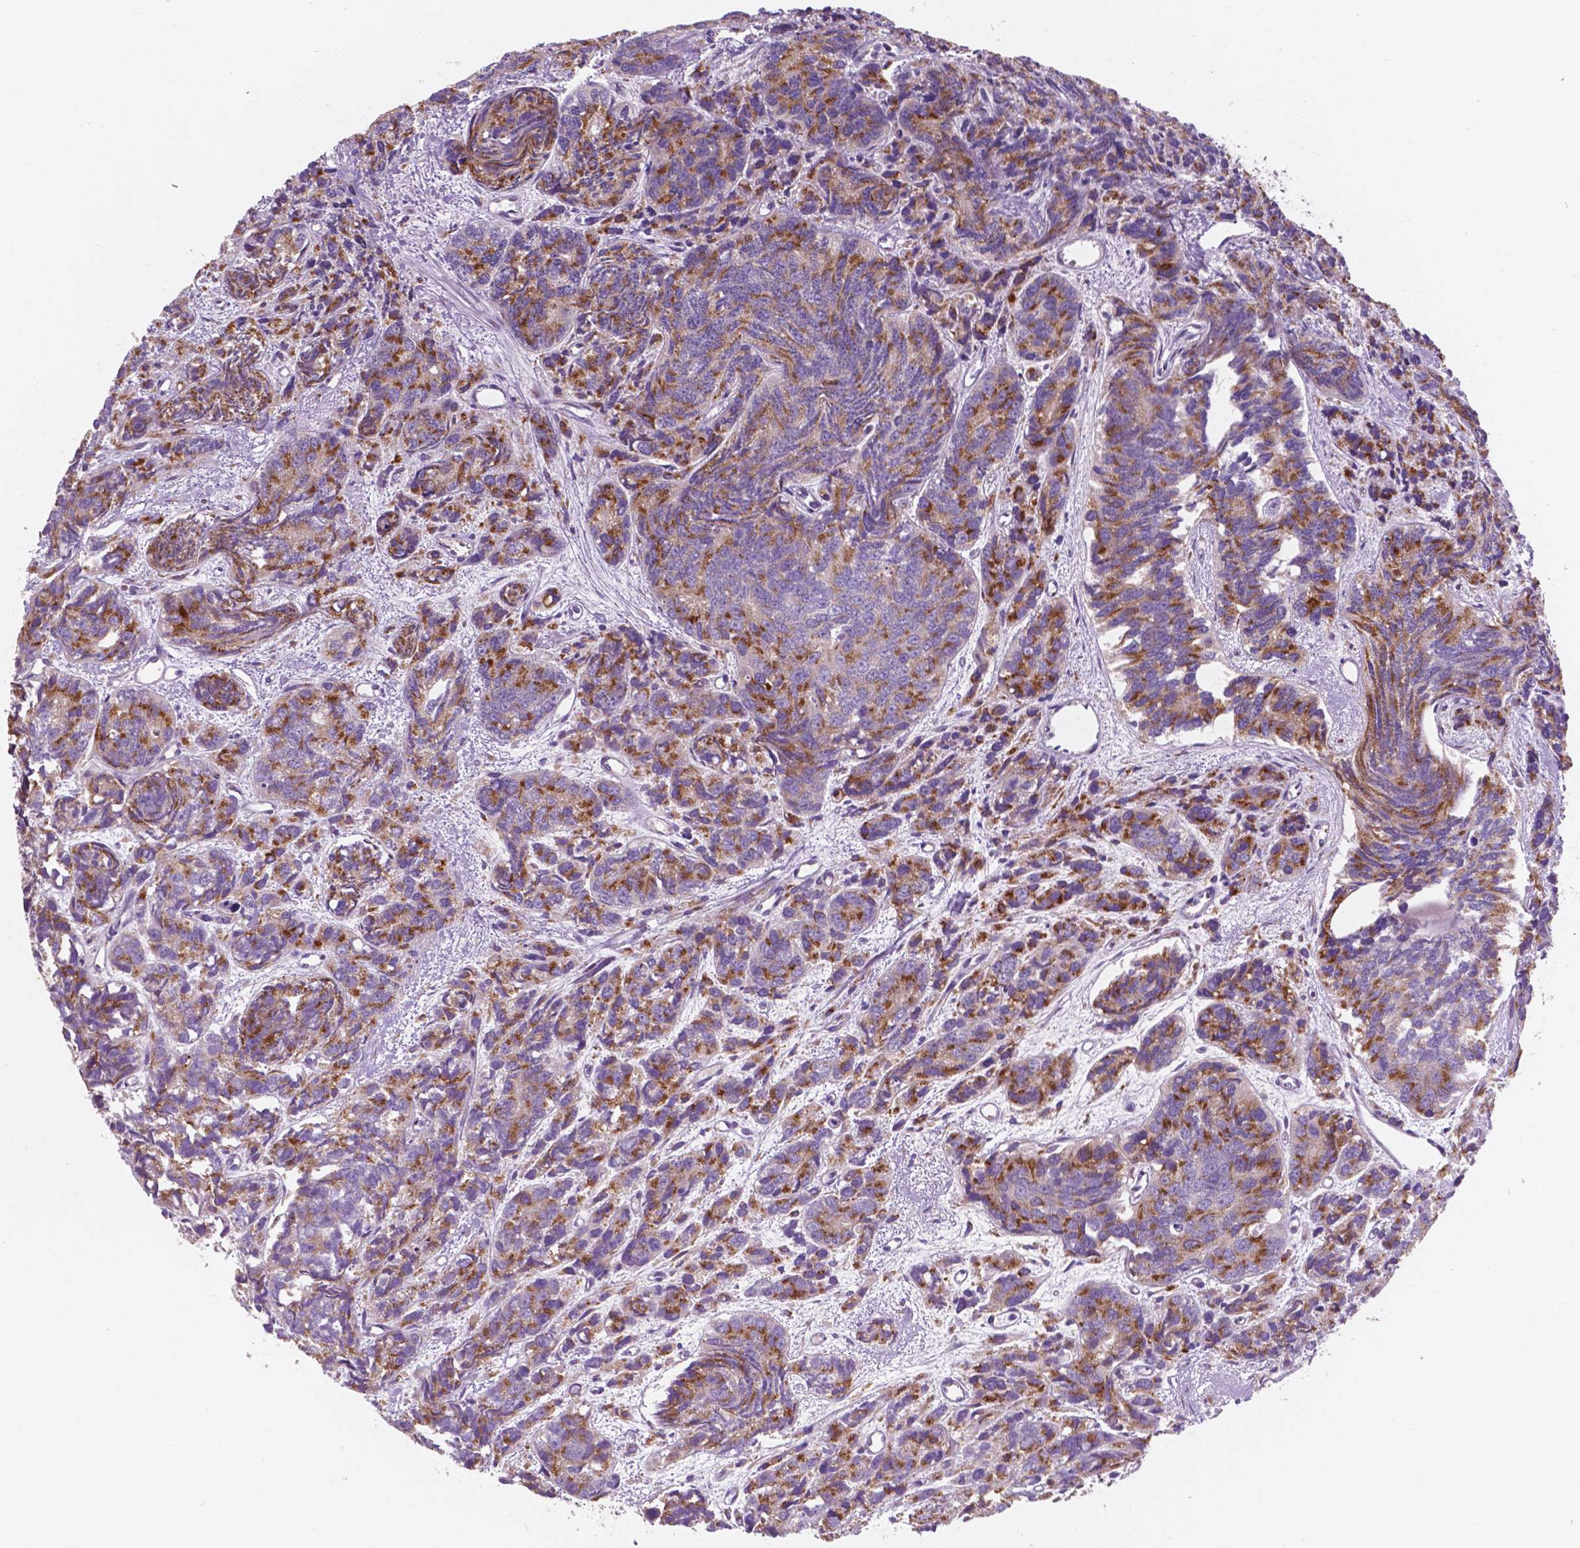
{"staining": {"intensity": "strong", "quantity": ">75%", "location": "cytoplasmic/membranous"}, "tissue": "prostate cancer", "cell_type": "Tumor cells", "image_type": "cancer", "snomed": [{"axis": "morphology", "description": "Adenocarcinoma, High grade"}, {"axis": "topography", "description": "Prostate"}], "caption": "DAB immunohistochemical staining of human prostate cancer shows strong cytoplasmic/membranous protein staining in about >75% of tumor cells. Using DAB (brown) and hematoxylin (blue) stains, captured at high magnification using brightfield microscopy.", "gene": "IREB2", "patient": {"sex": "male", "age": 77}}